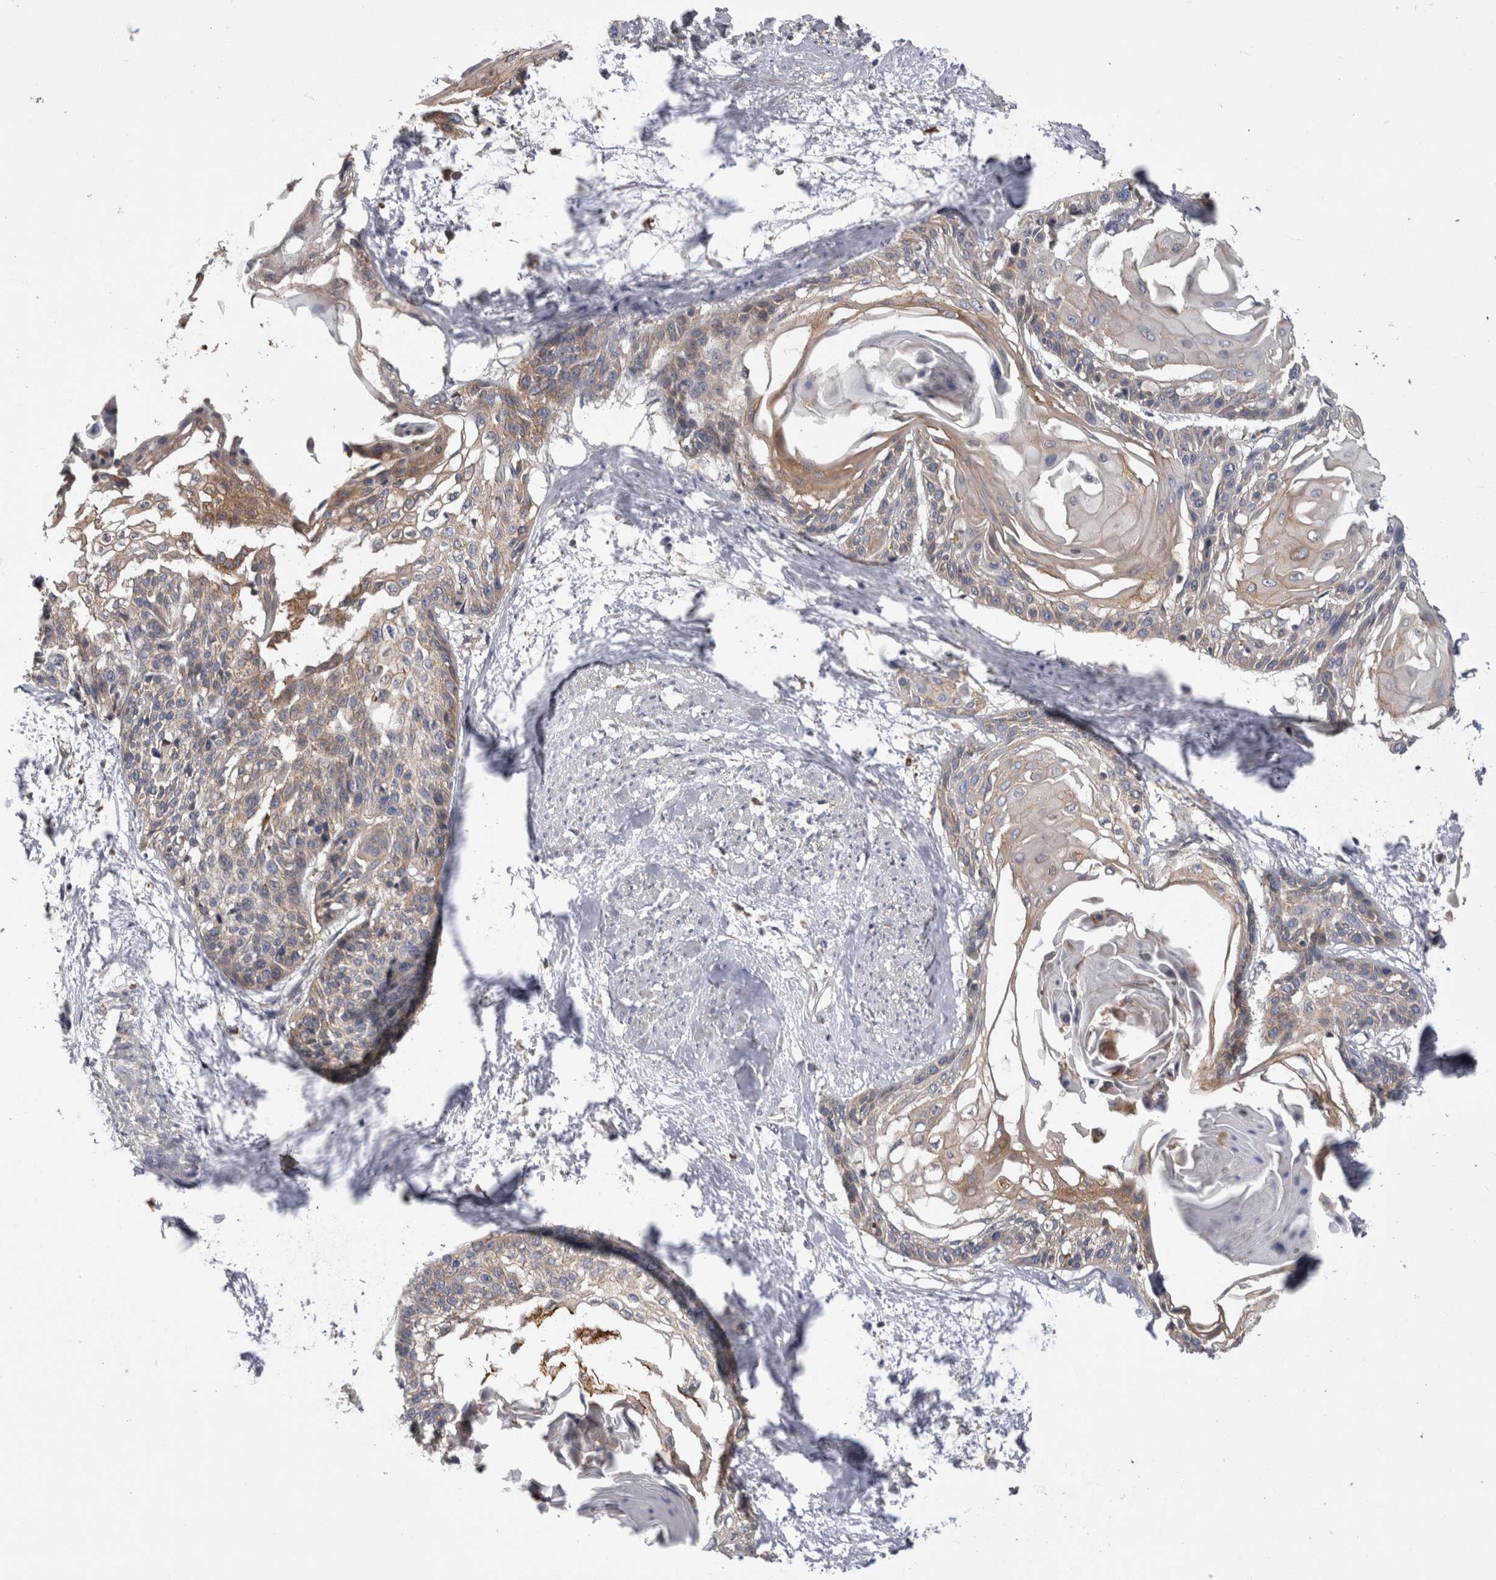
{"staining": {"intensity": "weak", "quantity": ">75%", "location": "cytoplasmic/membranous"}, "tissue": "cervical cancer", "cell_type": "Tumor cells", "image_type": "cancer", "snomed": [{"axis": "morphology", "description": "Squamous cell carcinoma, NOS"}, {"axis": "topography", "description": "Cervix"}], "caption": "High-magnification brightfield microscopy of cervical squamous cell carcinoma stained with DAB (3,3'-diaminobenzidine) (brown) and counterstained with hematoxylin (blue). tumor cells exhibit weak cytoplasmic/membranous staining is identified in approximately>75% of cells.", "gene": "RAB11FIP1", "patient": {"sex": "female", "age": 57}}